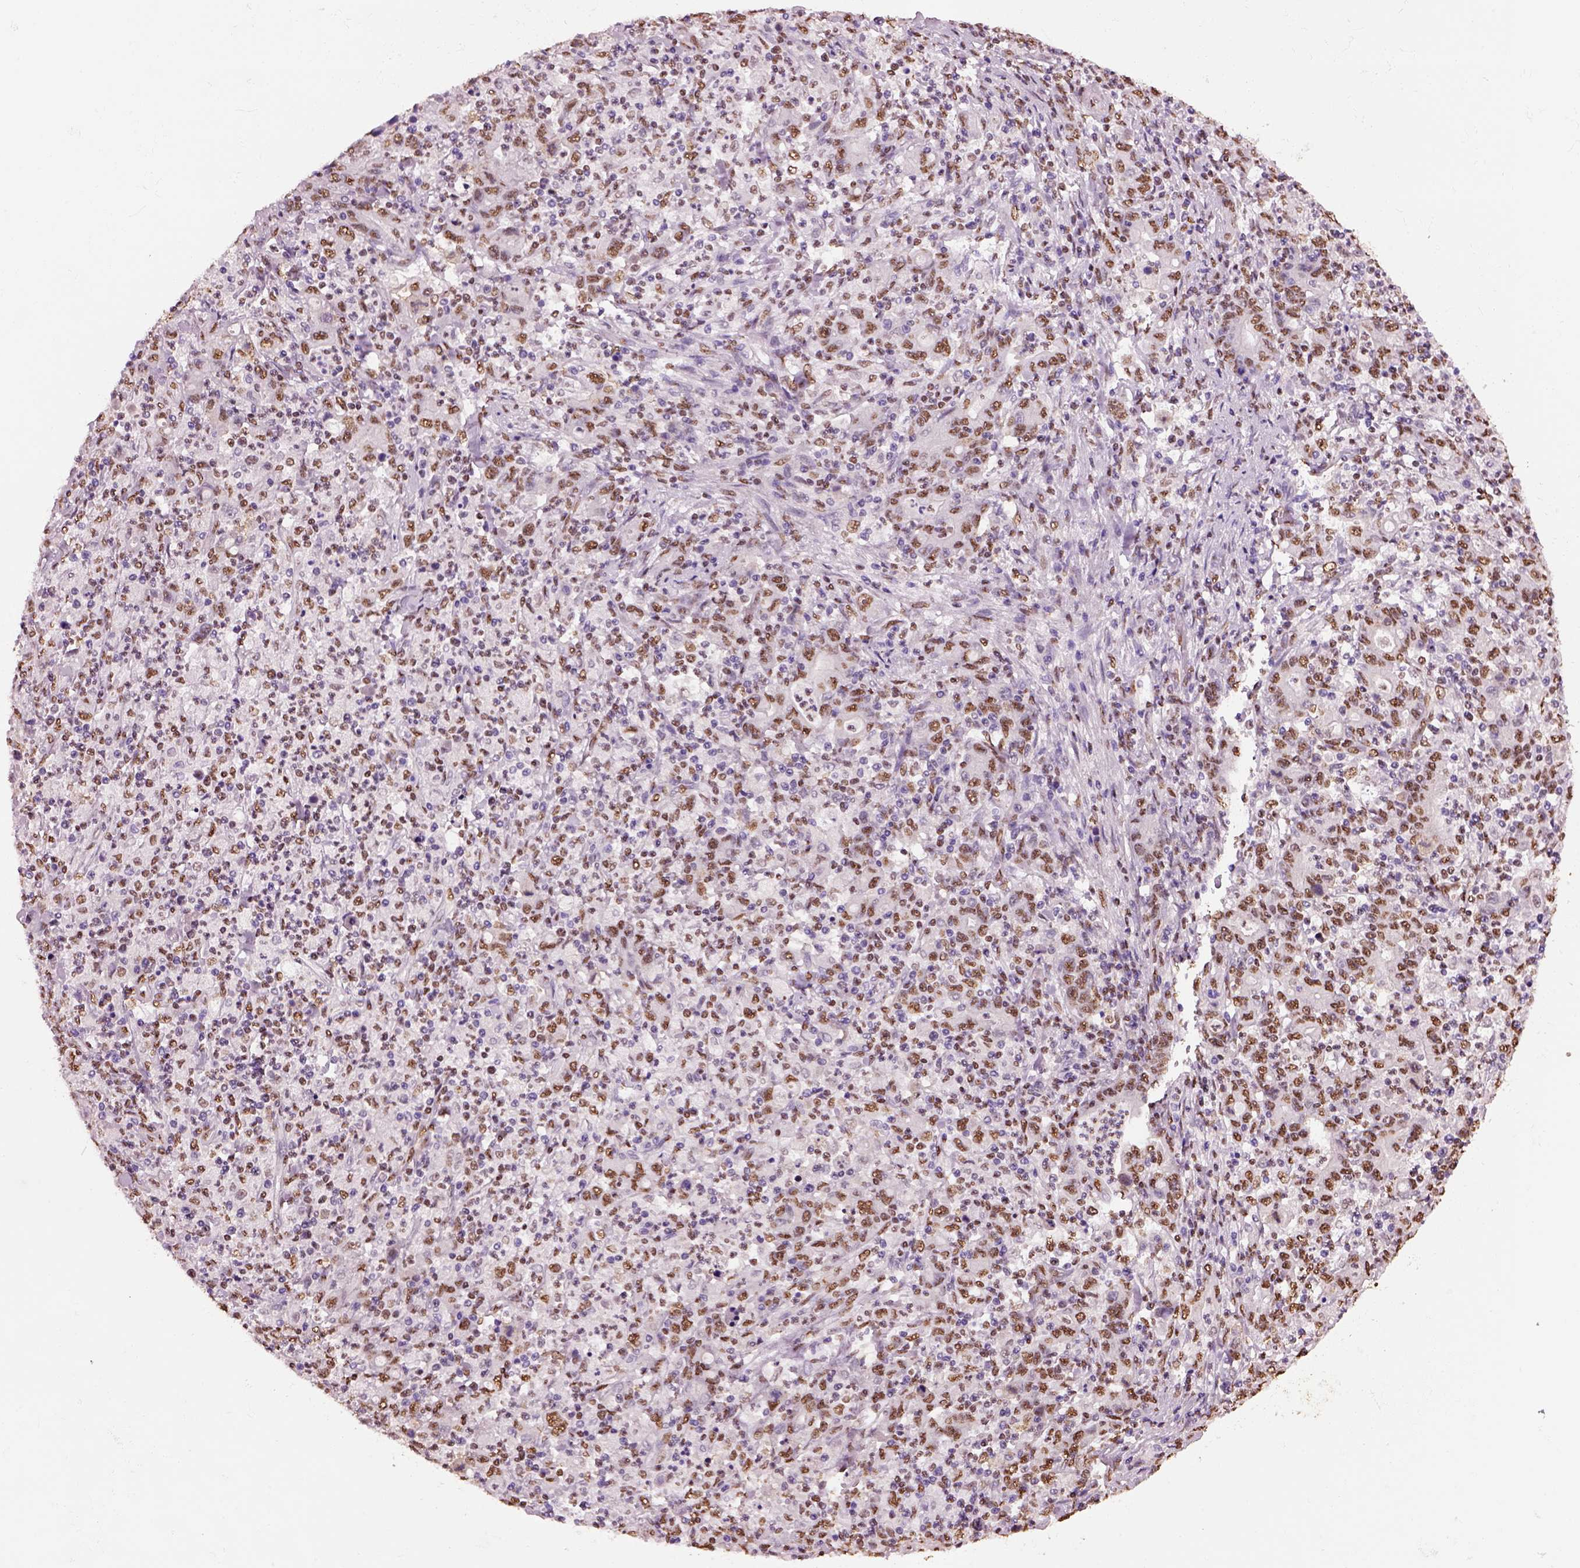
{"staining": {"intensity": "moderate", "quantity": ">75%", "location": "nuclear"}, "tissue": "stomach cancer", "cell_type": "Tumor cells", "image_type": "cancer", "snomed": [{"axis": "morphology", "description": "Adenocarcinoma, NOS"}, {"axis": "topography", "description": "Stomach, upper"}], "caption": "About >75% of tumor cells in adenocarcinoma (stomach) display moderate nuclear protein expression as visualized by brown immunohistochemical staining.", "gene": "DDX3X", "patient": {"sex": "male", "age": 69}}